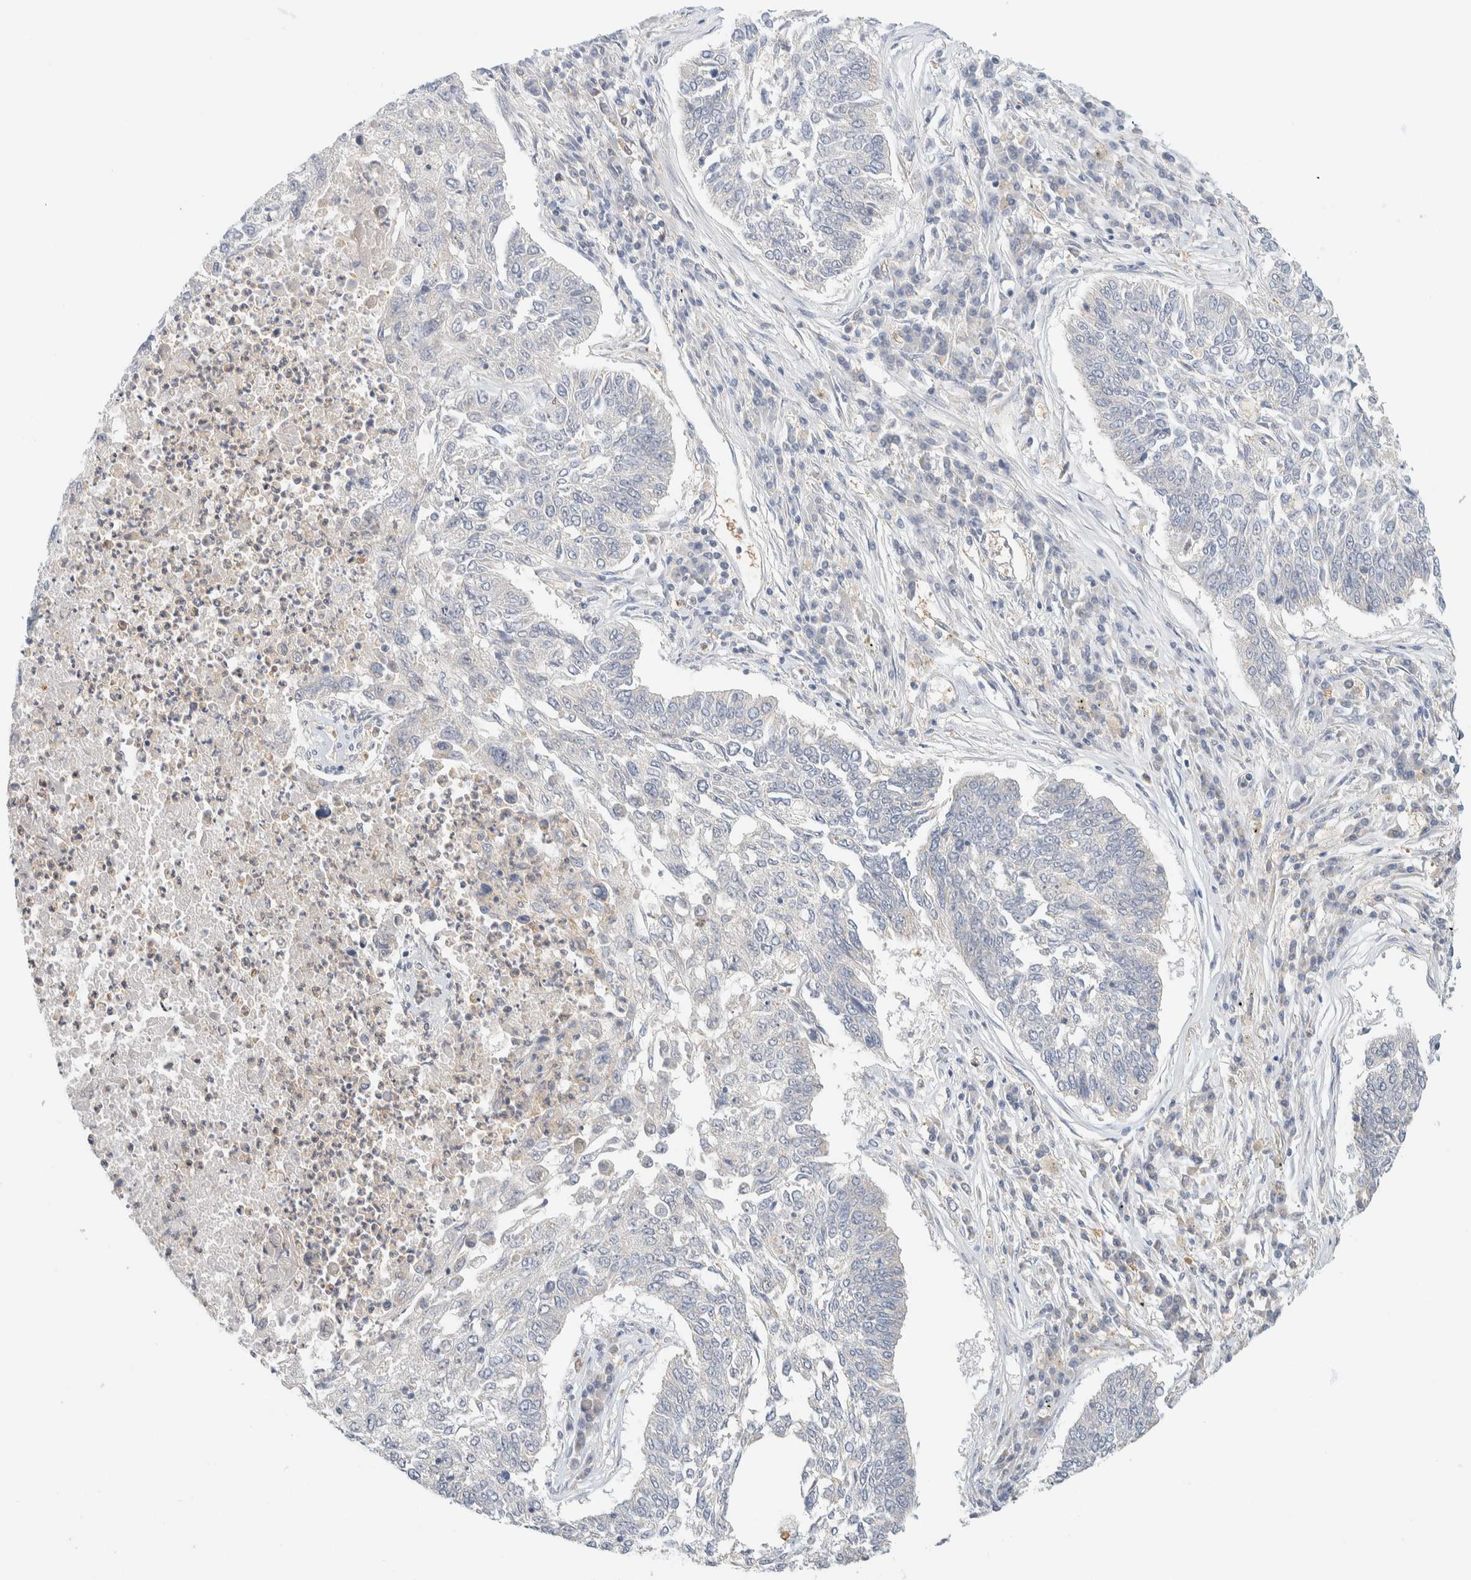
{"staining": {"intensity": "negative", "quantity": "none", "location": "none"}, "tissue": "lung cancer", "cell_type": "Tumor cells", "image_type": "cancer", "snomed": [{"axis": "morphology", "description": "Normal tissue, NOS"}, {"axis": "morphology", "description": "Squamous cell carcinoma, NOS"}, {"axis": "topography", "description": "Cartilage tissue"}, {"axis": "topography", "description": "Bronchus"}, {"axis": "topography", "description": "Lung"}], "caption": "Lung cancer (squamous cell carcinoma) stained for a protein using immunohistochemistry (IHC) exhibits no staining tumor cells.", "gene": "HDHD3", "patient": {"sex": "female", "age": 49}}